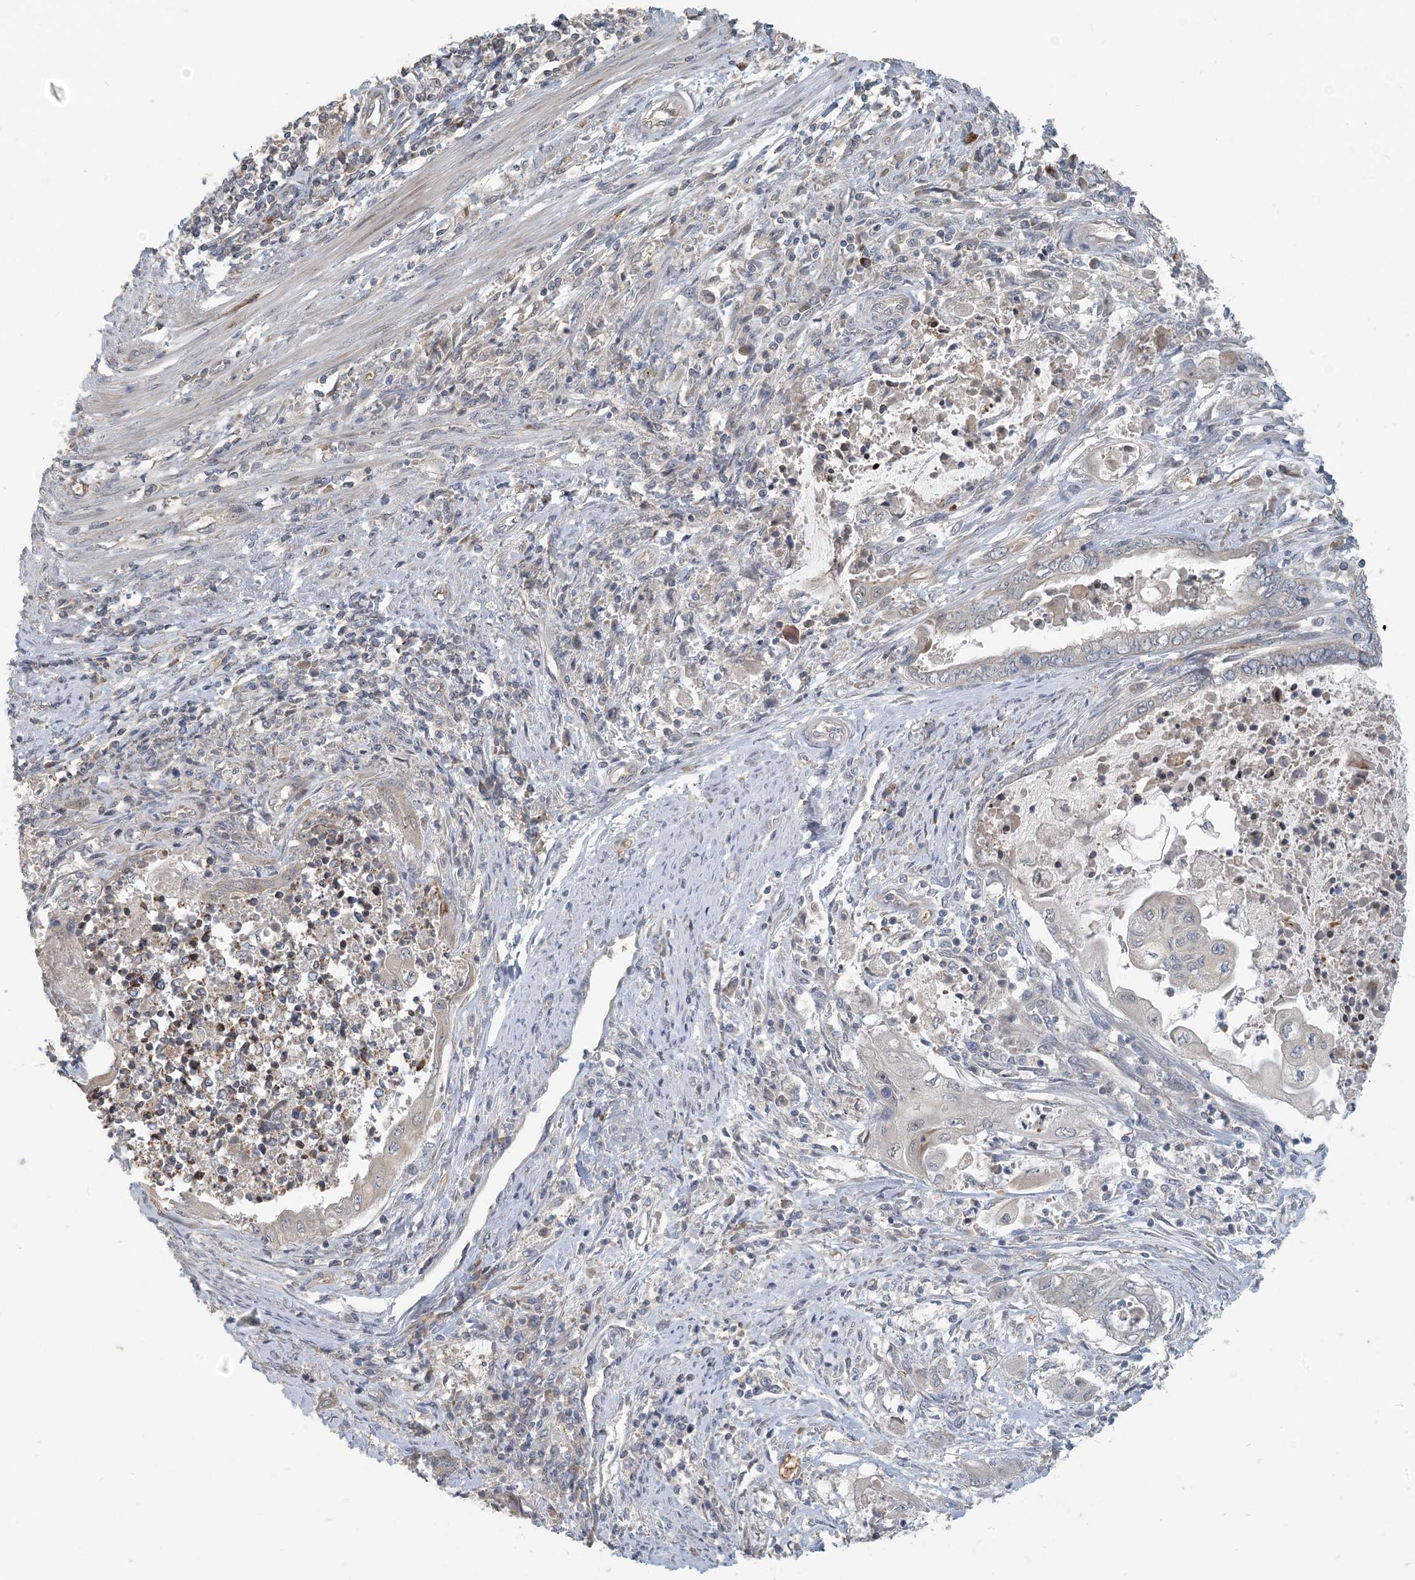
{"staining": {"intensity": "negative", "quantity": "none", "location": "none"}, "tissue": "endometrial cancer", "cell_type": "Tumor cells", "image_type": "cancer", "snomed": [{"axis": "morphology", "description": "Adenocarcinoma, NOS"}, {"axis": "topography", "description": "Uterus"}, {"axis": "topography", "description": "Endometrium"}], "caption": "High magnification brightfield microscopy of endometrial cancer (adenocarcinoma) stained with DAB (3,3'-diaminobenzidine) (brown) and counterstained with hematoxylin (blue): tumor cells show no significant positivity.", "gene": "PUSL1", "patient": {"sex": "female", "age": 70}}